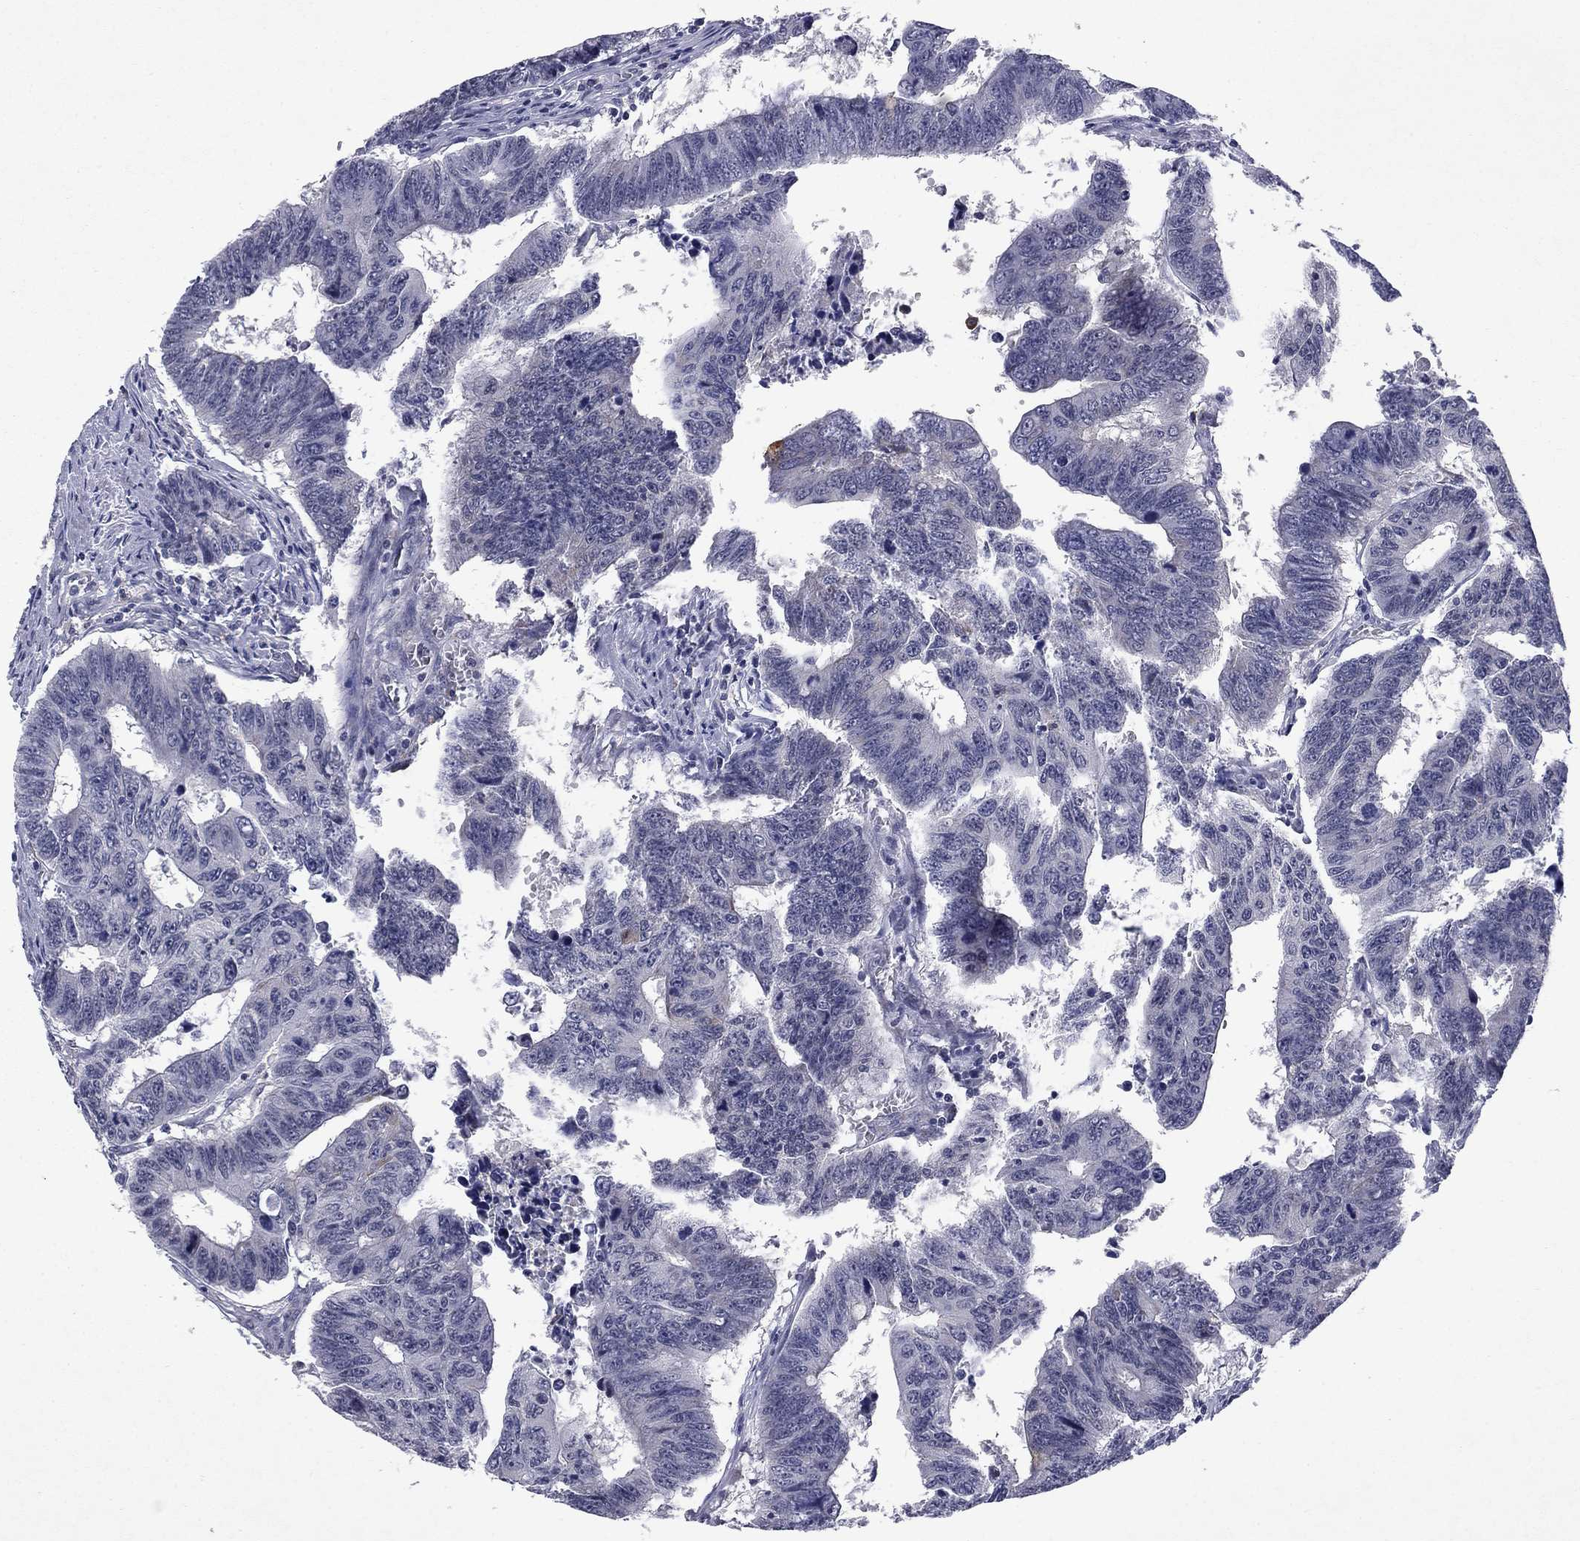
{"staining": {"intensity": "negative", "quantity": "none", "location": "none"}, "tissue": "colorectal cancer", "cell_type": "Tumor cells", "image_type": "cancer", "snomed": [{"axis": "morphology", "description": "Adenocarcinoma, NOS"}, {"axis": "topography", "description": "Appendix"}, {"axis": "topography", "description": "Colon"}, {"axis": "topography", "description": "Cecum"}, {"axis": "topography", "description": "Colon asc"}], "caption": "IHC of human adenocarcinoma (colorectal) demonstrates no staining in tumor cells. (DAB (3,3'-diaminobenzidine) immunohistochemistry, high magnification).", "gene": "ECM1", "patient": {"sex": "female", "age": 85}}